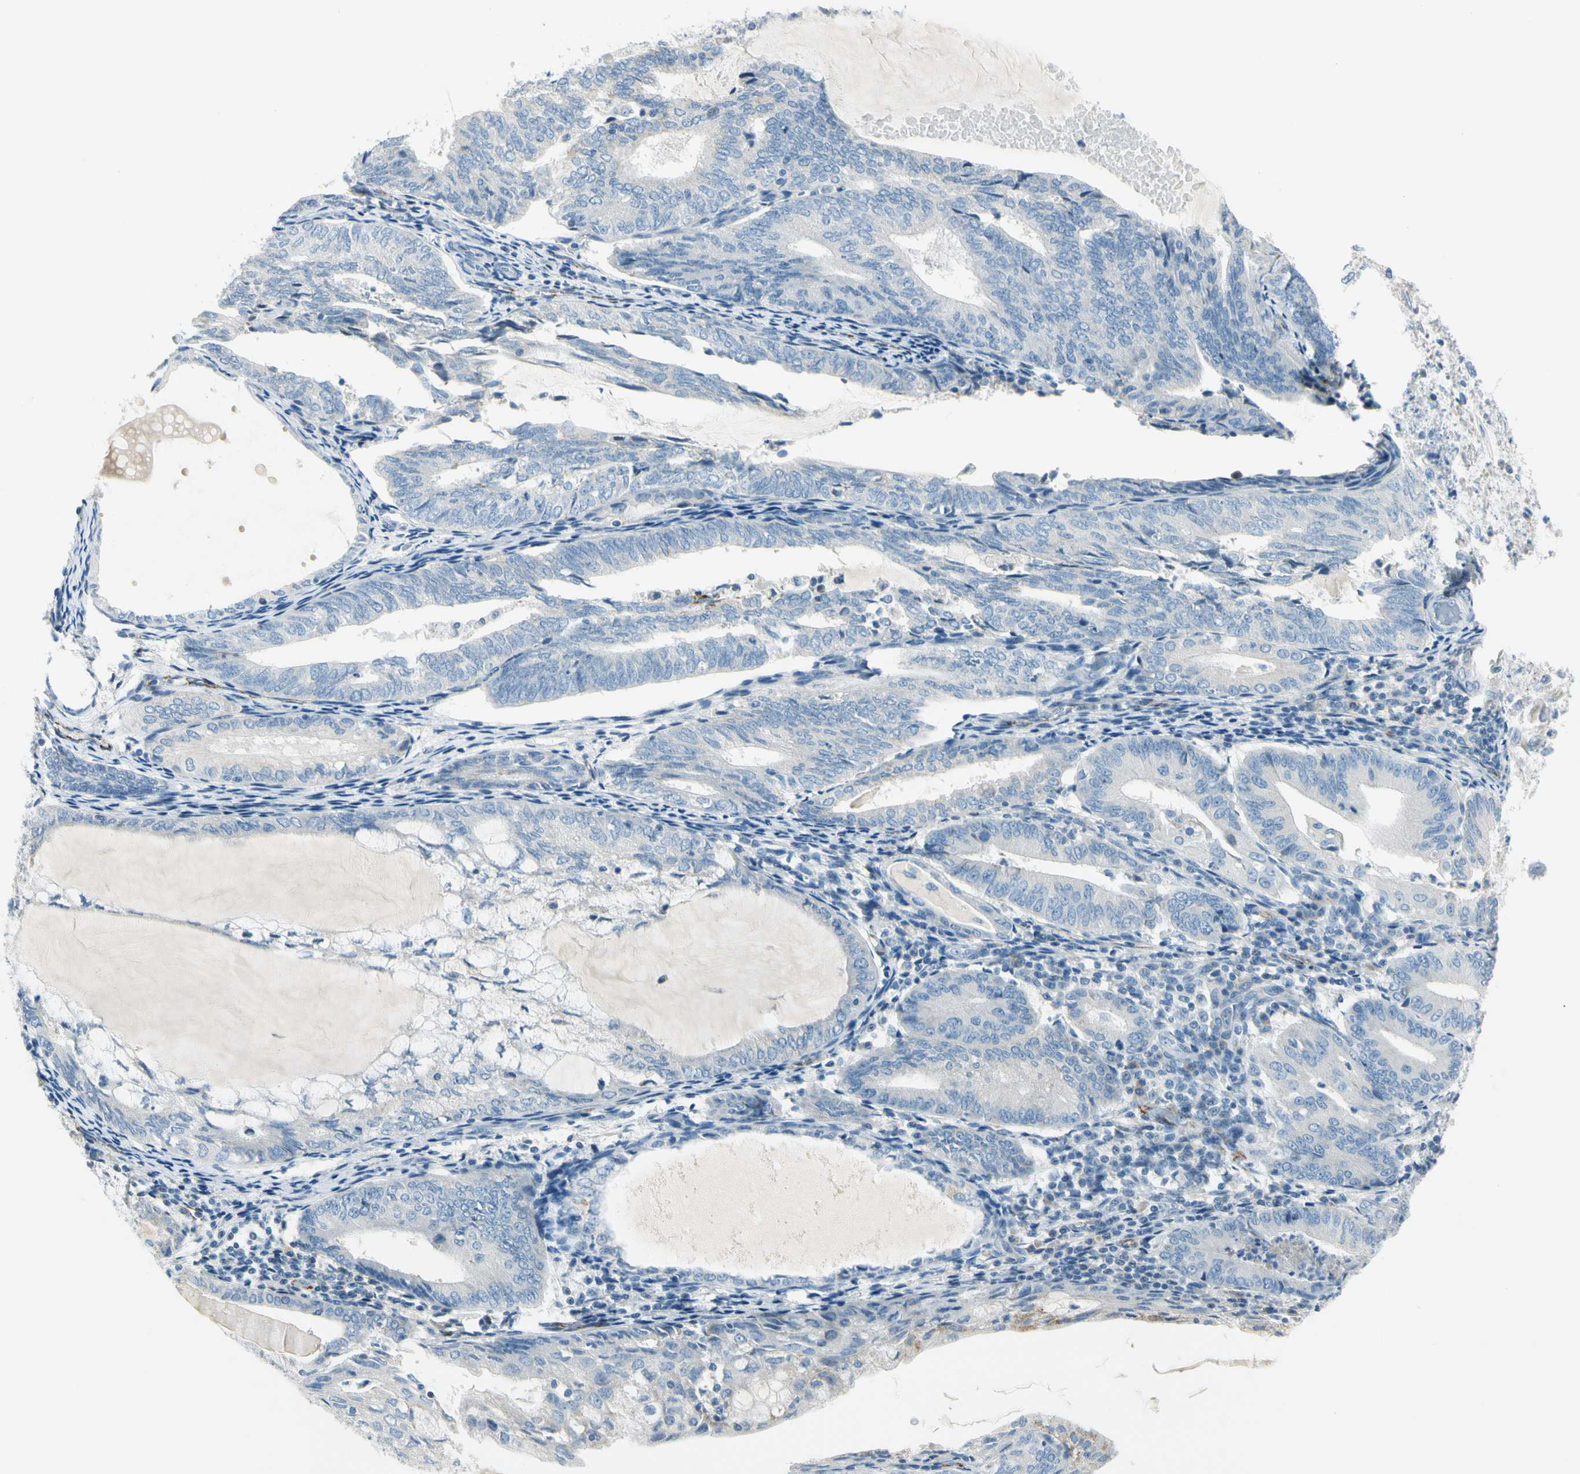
{"staining": {"intensity": "negative", "quantity": "none", "location": "none"}, "tissue": "endometrial cancer", "cell_type": "Tumor cells", "image_type": "cancer", "snomed": [{"axis": "morphology", "description": "Adenocarcinoma, NOS"}, {"axis": "topography", "description": "Endometrium"}], "caption": "The micrograph exhibits no significant expression in tumor cells of adenocarcinoma (endometrial).", "gene": "SLC6A15", "patient": {"sex": "female", "age": 81}}